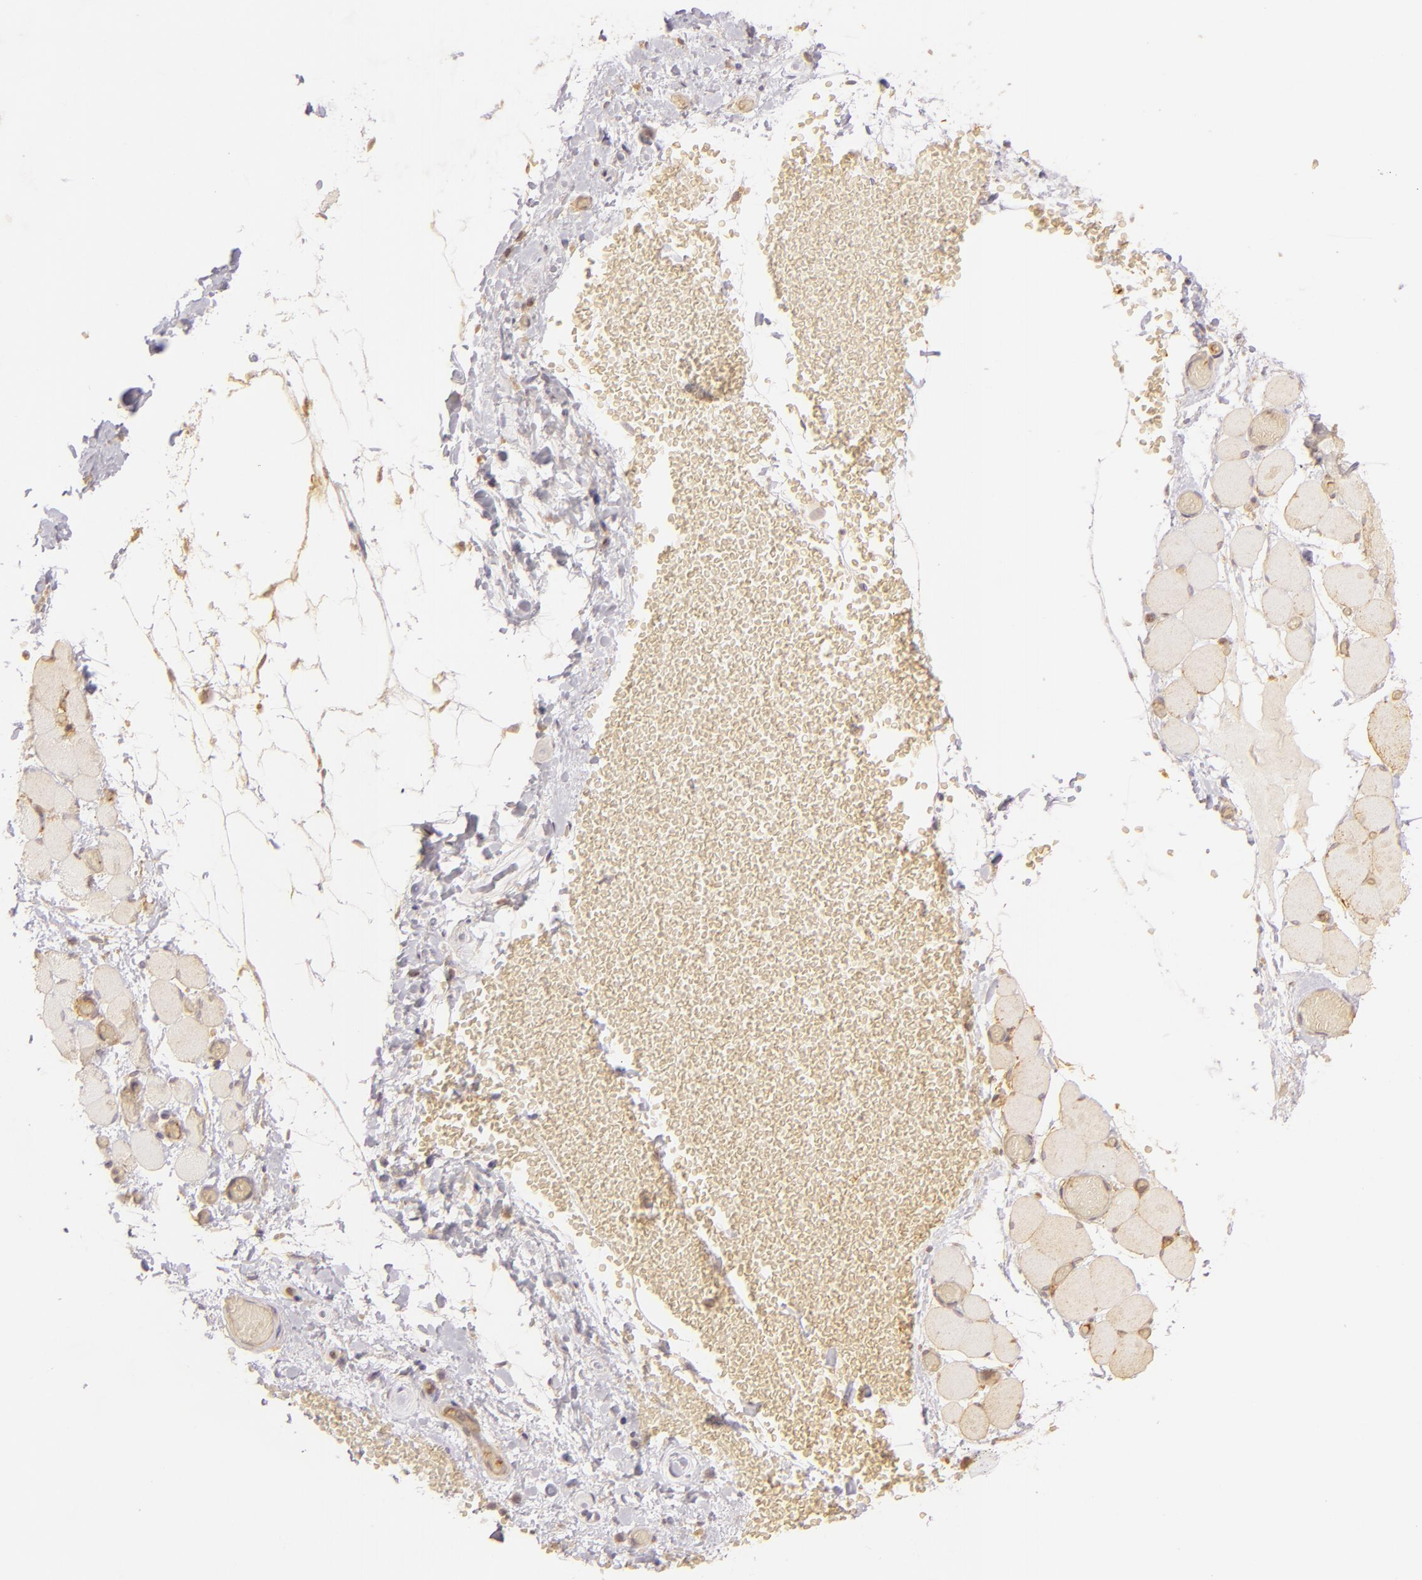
{"staining": {"intensity": "negative", "quantity": "none", "location": "none"}, "tissue": "skeletal muscle", "cell_type": "Myocytes", "image_type": "normal", "snomed": [{"axis": "morphology", "description": "Normal tissue, NOS"}, {"axis": "topography", "description": "Skeletal muscle"}, {"axis": "topography", "description": "Soft tissue"}], "caption": "Human skeletal muscle stained for a protein using immunohistochemistry (IHC) exhibits no staining in myocytes.", "gene": "CD59", "patient": {"sex": "female", "age": 58}}